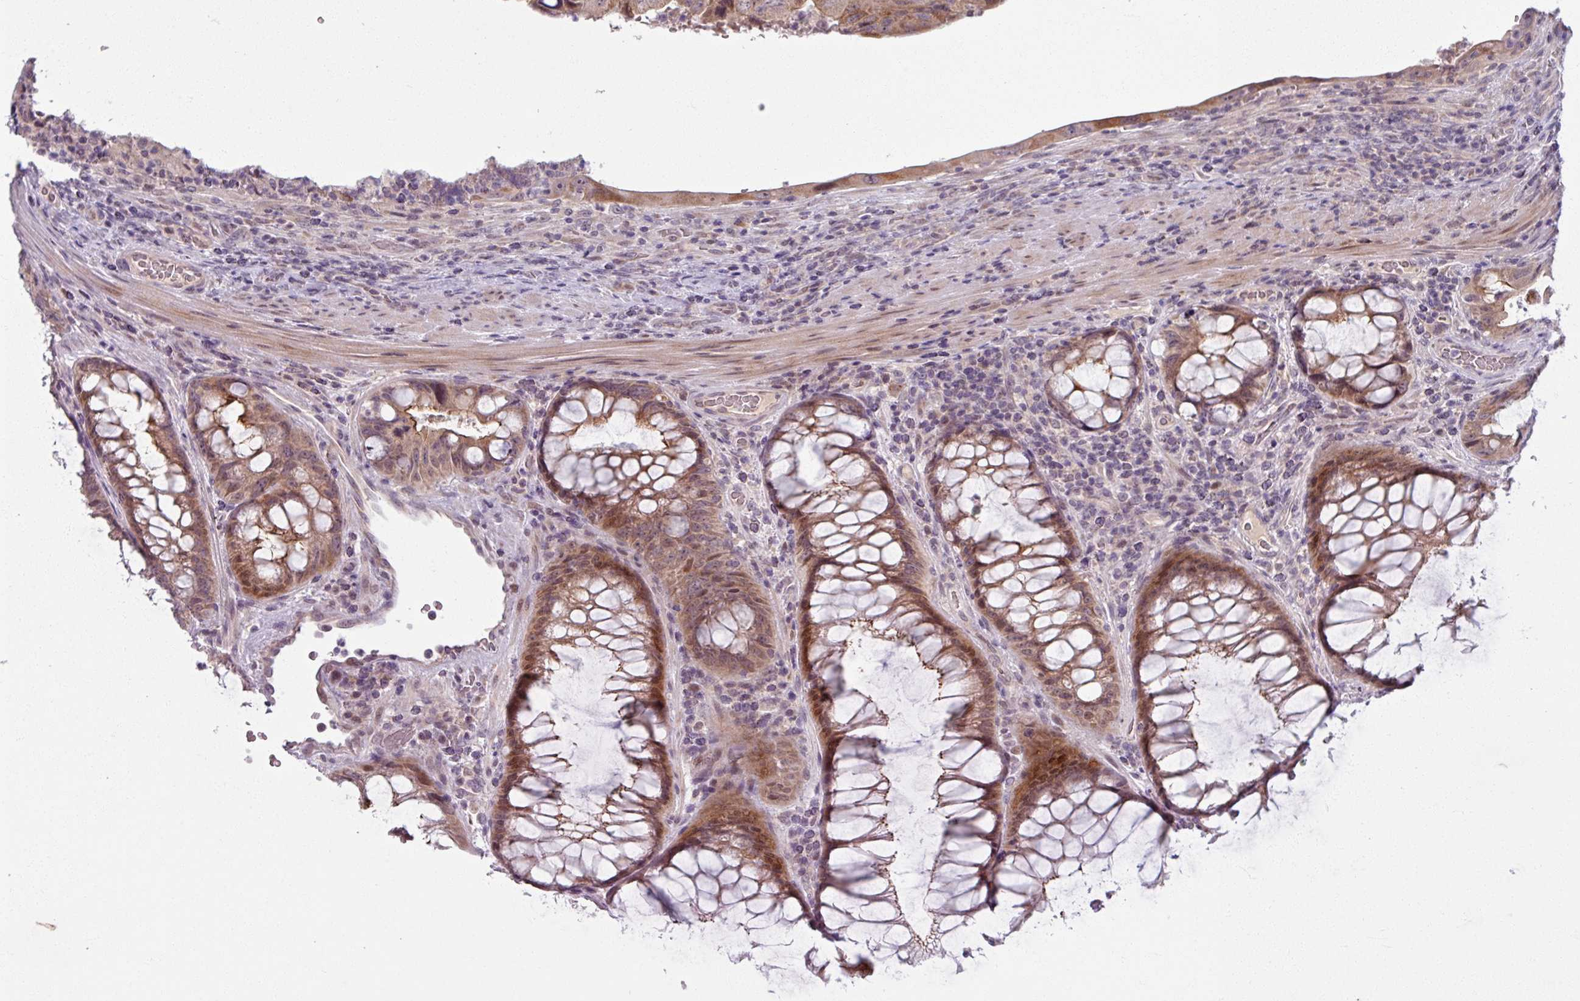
{"staining": {"intensity": "weak", "quantity": "25%-75%", "location": "cytoplasmic/membranous"}, "tissue": "colorectal cancer", "cell_type": "Tumor cells", "image_type": "cancer", "snomed": [{"axis": "morphology", "description": "Adenocarcinoma, NOS"}, {"axis": "topography", "description": "Rectum"}], "caption": "Colorectal cancer (adenocarcinoma) stained with immunohistochemistry displays weak cytoplasmic/membranous expression in approximately 25%-75% of tumor cells.", "gene": "OGFOD3", "patient": {"sex": "male", "age": 63}}